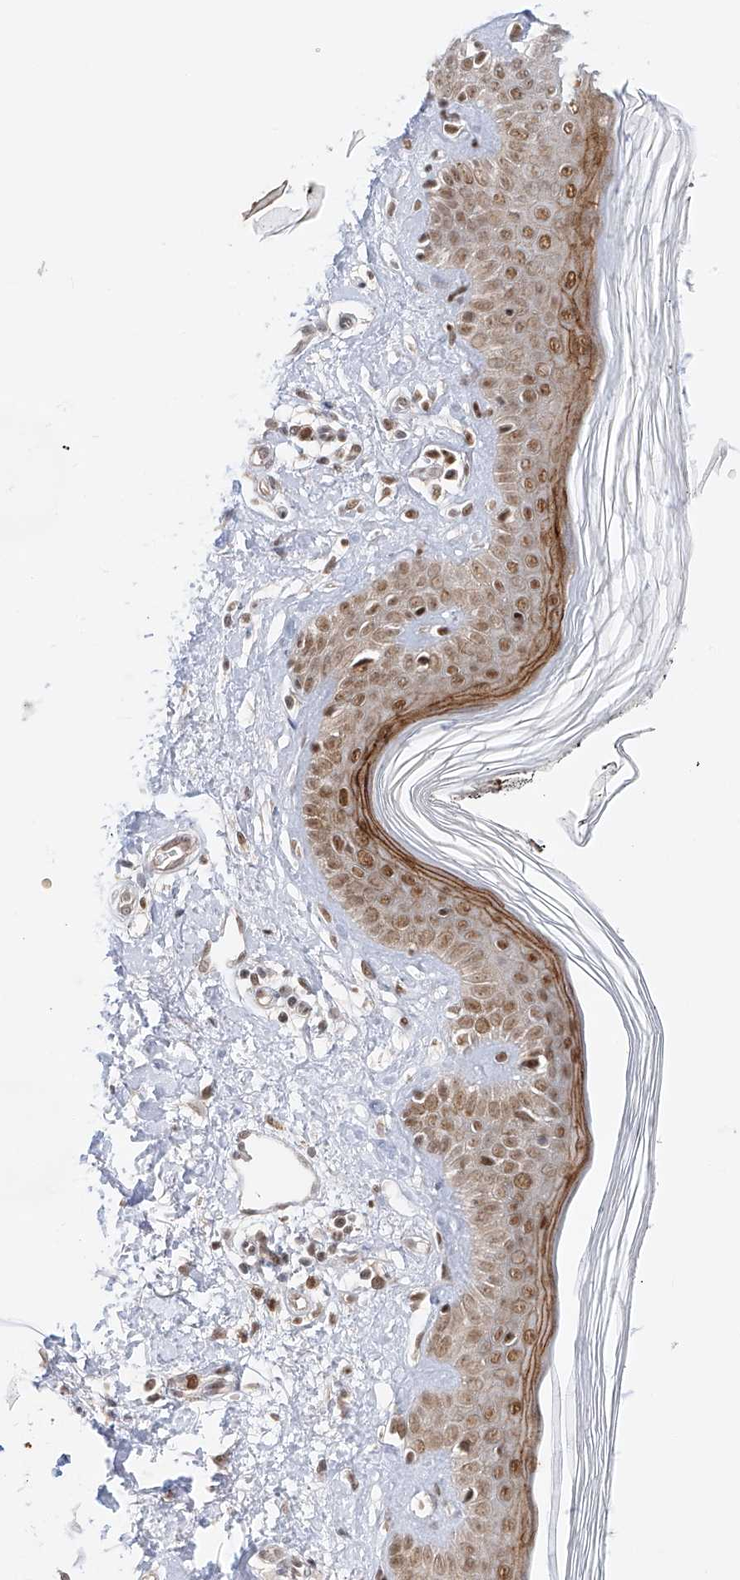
{"staining": {"intensity": "moderate", "quantity": ">75%", "location": "nuclear"}, "tissue": "skin", "cell_type": "Fibroblasts", "image_type": "normal", "snomed": [{"axis": "morphology", "description": "Normal tissue, NOS"}, {"axis": "topography", "description": "Skin"}], "caption": "Moderate nuclear expression is present in about >75% of fibroblasts in normal skin. The staining was performed using DAB (3,3'-diaminobenzidine) to visualize the protein expression in brown, while the nuclei were stained in blue with hematoxylin (Magnification: 20x).", "gene": "POGK", "patient": {"sex": "female", "age": 64}}